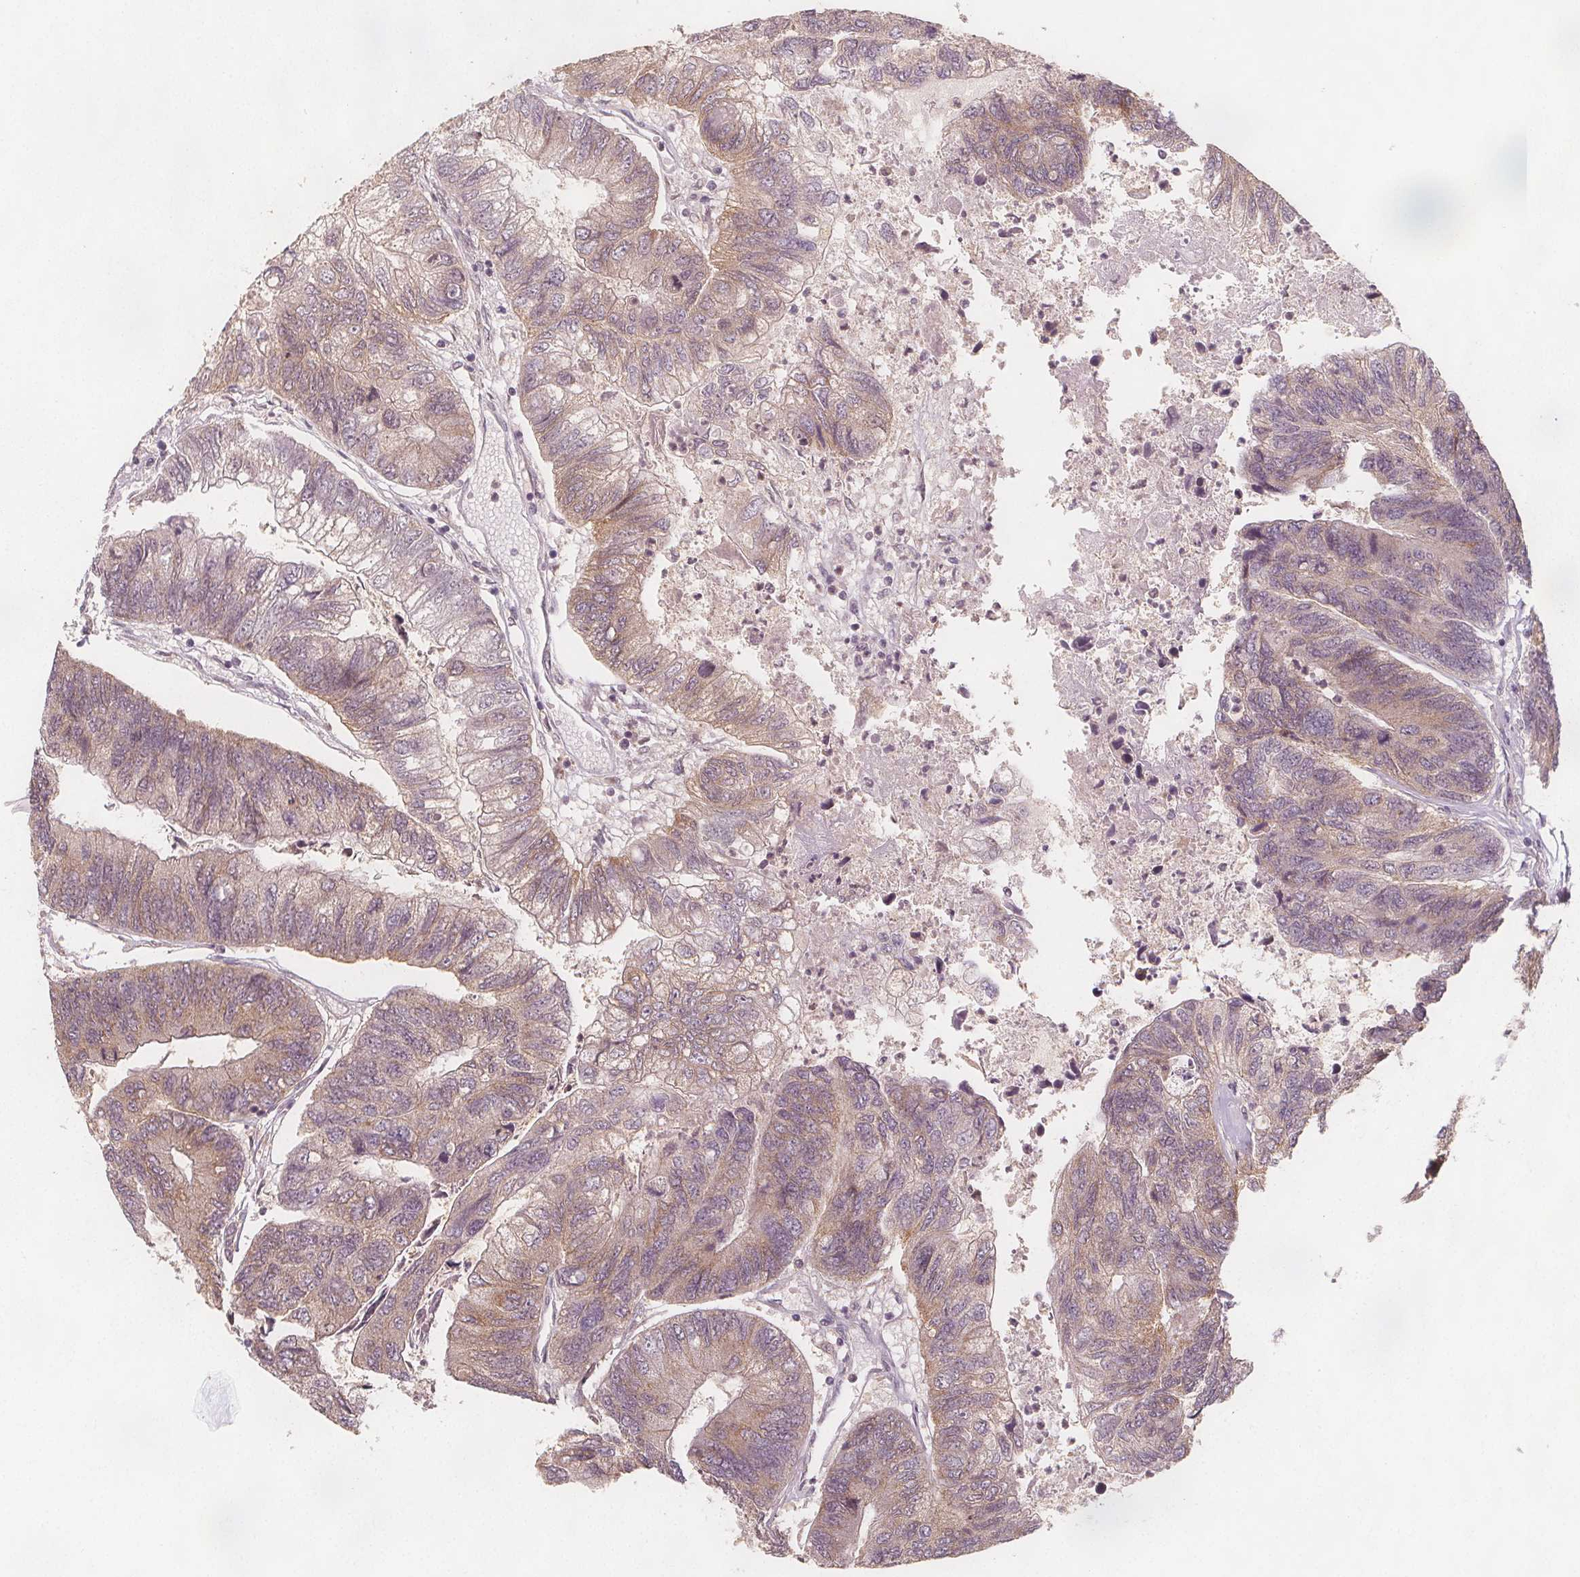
{"staining": {"intensity": "weak", "quantity": "<25%", "location": "cytoplasmic/membranous"}, "tissue": "colorectal cancer", "cell_type": "Tumor cells", "image_type": "cancer", "snomed": [{"axis": "morphology", "description": "Adenocarcinoma, NOS"}, {"axis": "topography", "description": "Colon"}], "caption": "The immunohistochemistry image has no significant expression in tumor cells of colorectal cancer tissue. (DAB (3,3'-diaminobenzidine) immunohistochemistry, high magnification).", "gene": "NCSTN", "patient": {"sex": "female", "age": 67}}